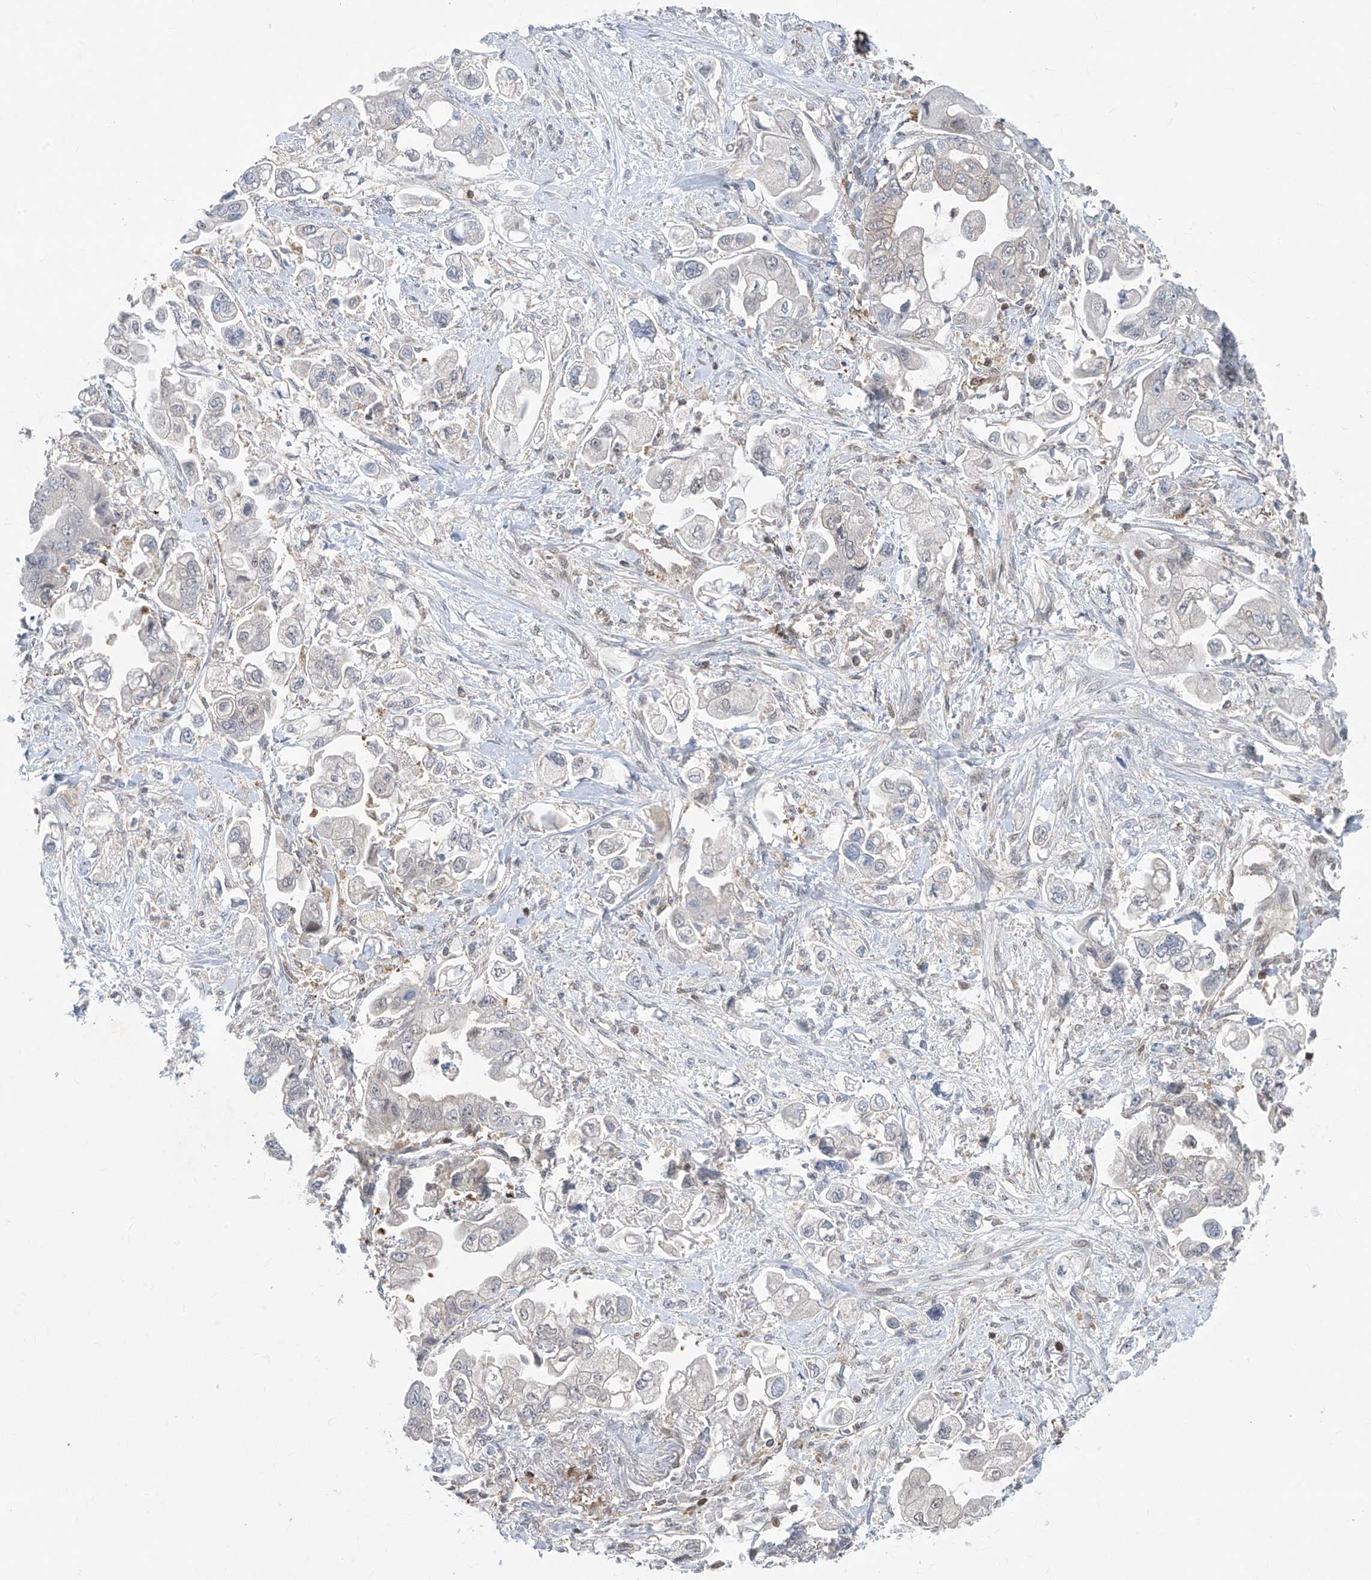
{"staining": {"intensity": "negative", "quantity": "none", "location": "none"}, "tissue": "stomach cancer", "cell_type": "Tumor cells", "image_type": "cancer", "snomed": [{"axis": "morphology", "description": "Adenocarcinoma, NOS"}, {"axis": "topography", "description": "Stomach"}], "caption": "High power microscopy photomicrograph of an immunohistochemistry histopathology image of stomach cancer (adenocarcinoma), revealing no significant positivity in tumor cells.", "gene": "ZNF358", "patient": {"sex": "male", "age": 62}}